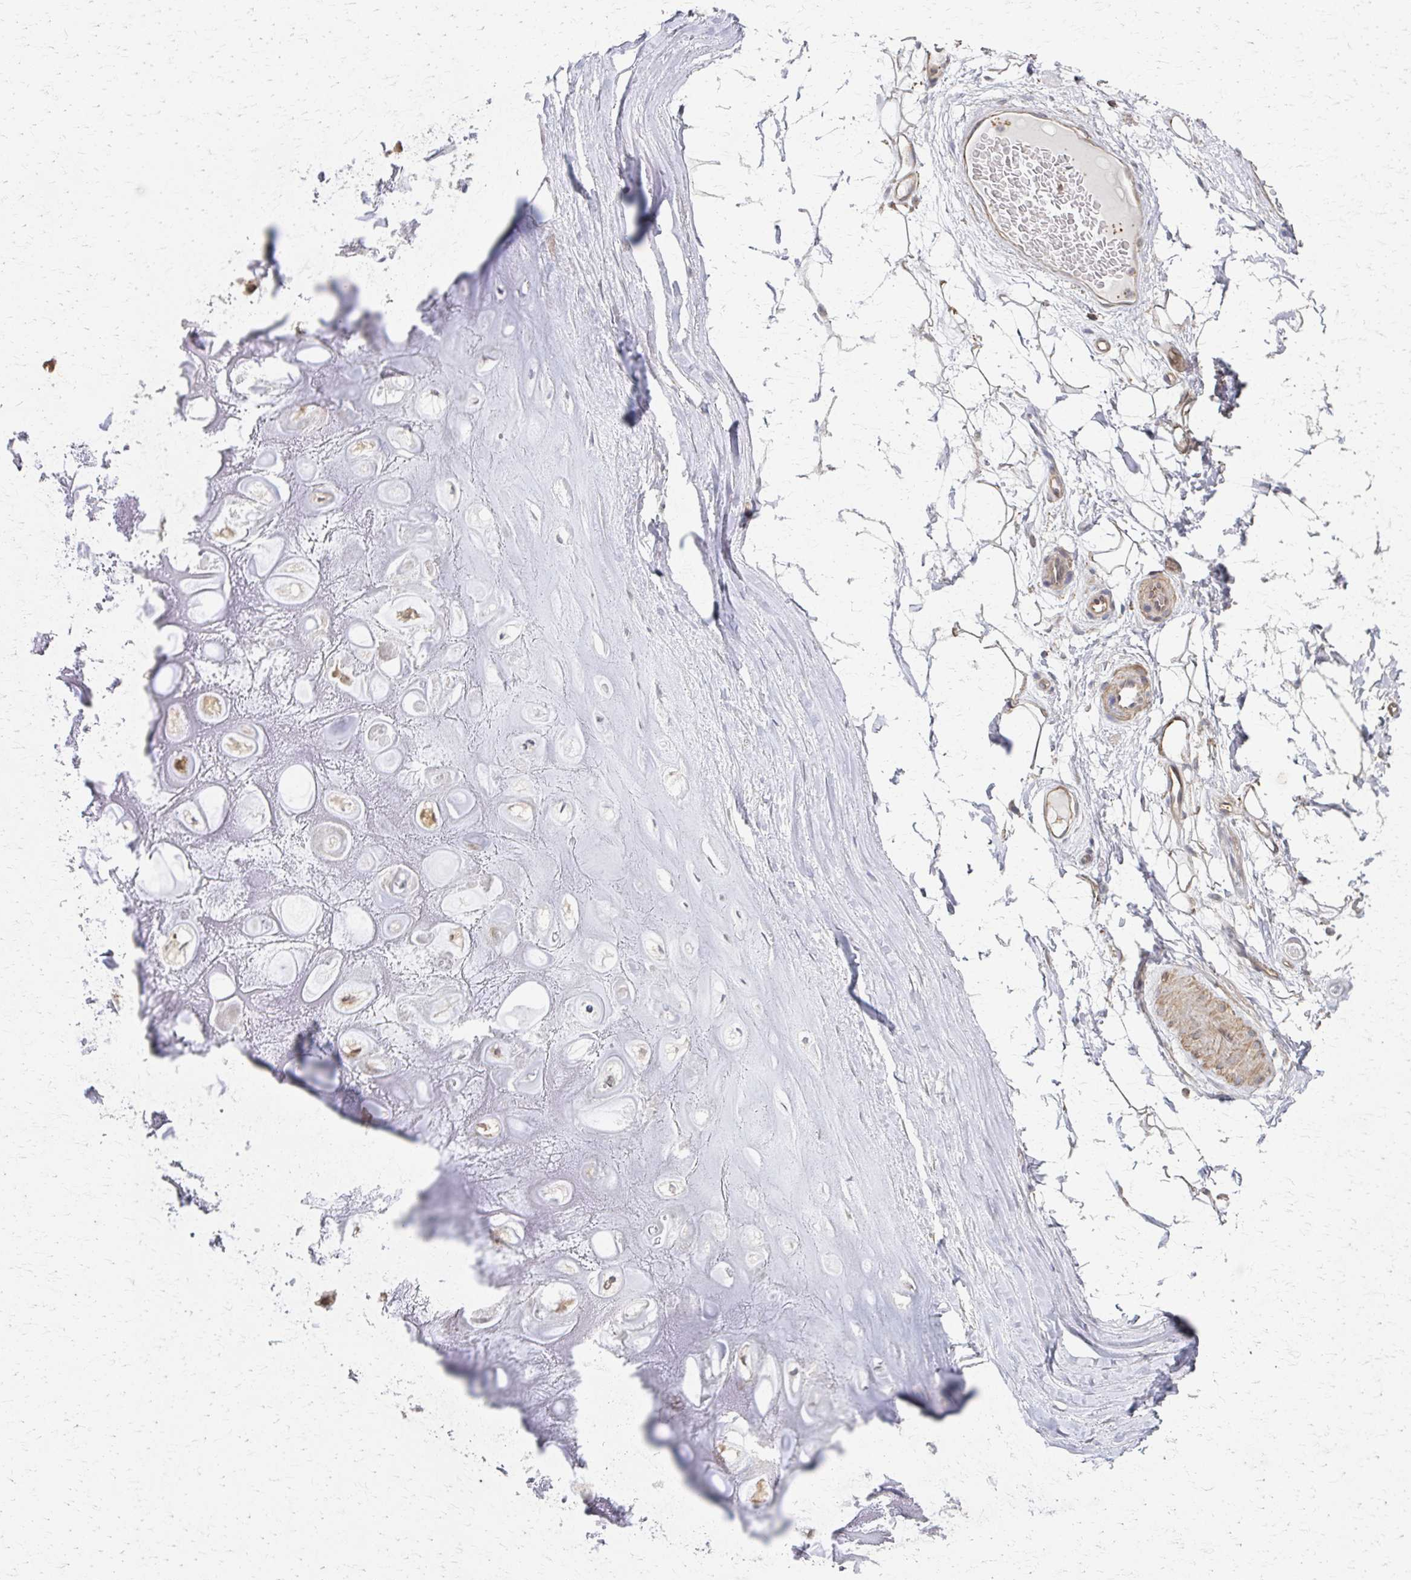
{"staining": {"intensity": "weak", "quantity": "<25%", "location": "cytoplasmic/membranous"}, "tissue": "soft tissue", "cell_type": "Chondrocytes", "image_type": "normal", "snomed": [{"axis": "morphology", "description": "Normal tissue, NOS"}, {"axis": "topography", "description": "Lymph node"}, {"axis": "topography", "description": "Cartilage tissue"}, {"axis": "topography", "description": "Nasopharynx"}], "caption": "Chondrocytes show no significant staining in unremarkable soft tissue. (Stains: DAB (3,3'-diaminobenzidine) immunohistochemistry with hematoxylin counter stain, Microscopy: brightfield microscopy at high magnification).", "gene": "EOLA1", "patient": {"sex": "male", "age": 63}}